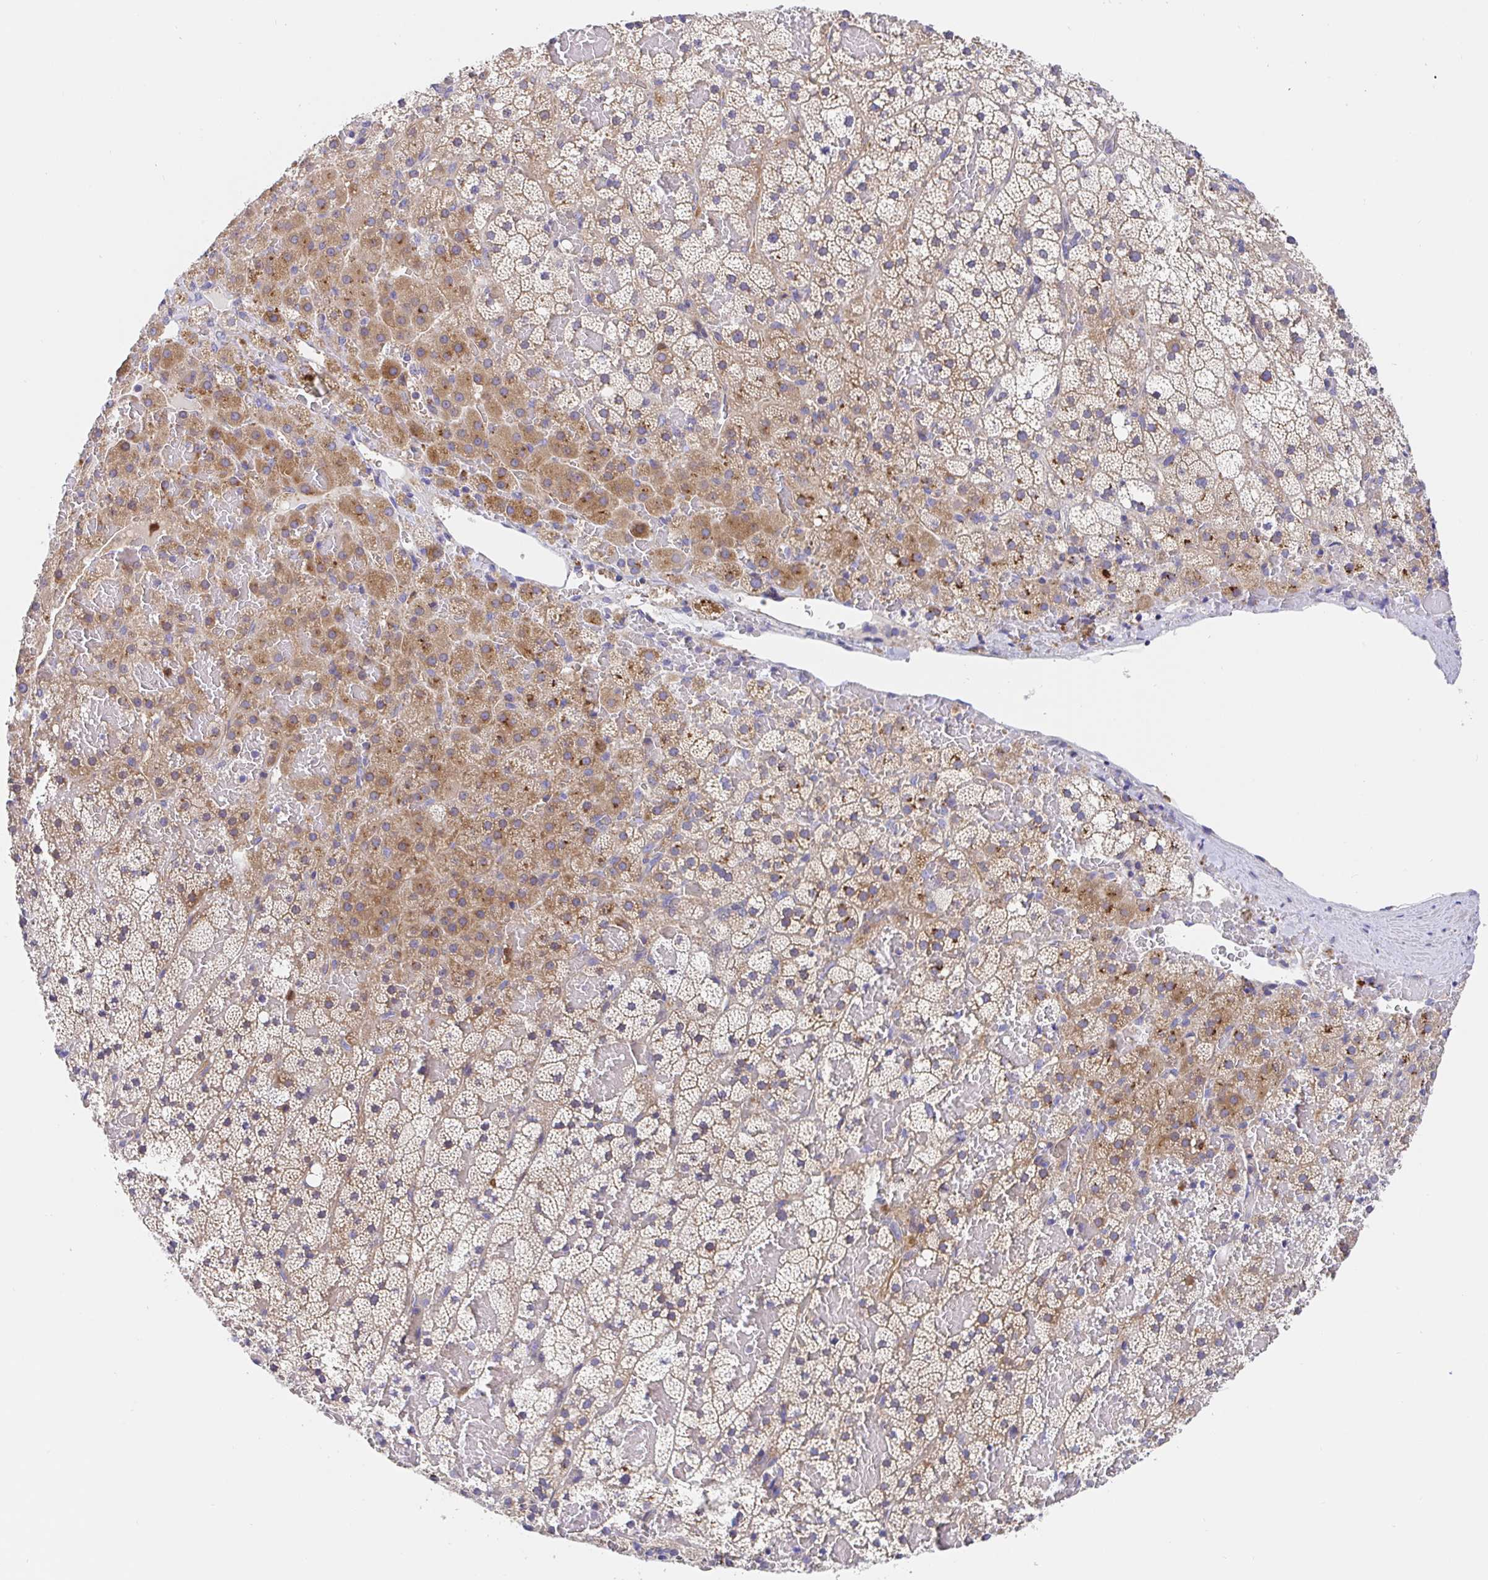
{"staining": {"intensity": "strong", "quantity": "25%-75%", "location": "cytoplasmic/membranous"}, "tissue": "adrenal gland", "cell_type": "Glandular cells", "image_type": "normal", "snomed": [{"axis": "morphology", "description": "Normal tissue, NOS"}, {"axis": "topography", "description": "Adrenal gland"}], "caption": "The micrograph shows a brown stain indicating the presence of a protein in the cytoplasmic/membranous of glandular cells in adrenal gland. (DAB IHC with brightfield microscopy, high magnification).", "gene": "GOLGA1", "patient": {"sex": "male", "age": 53}}